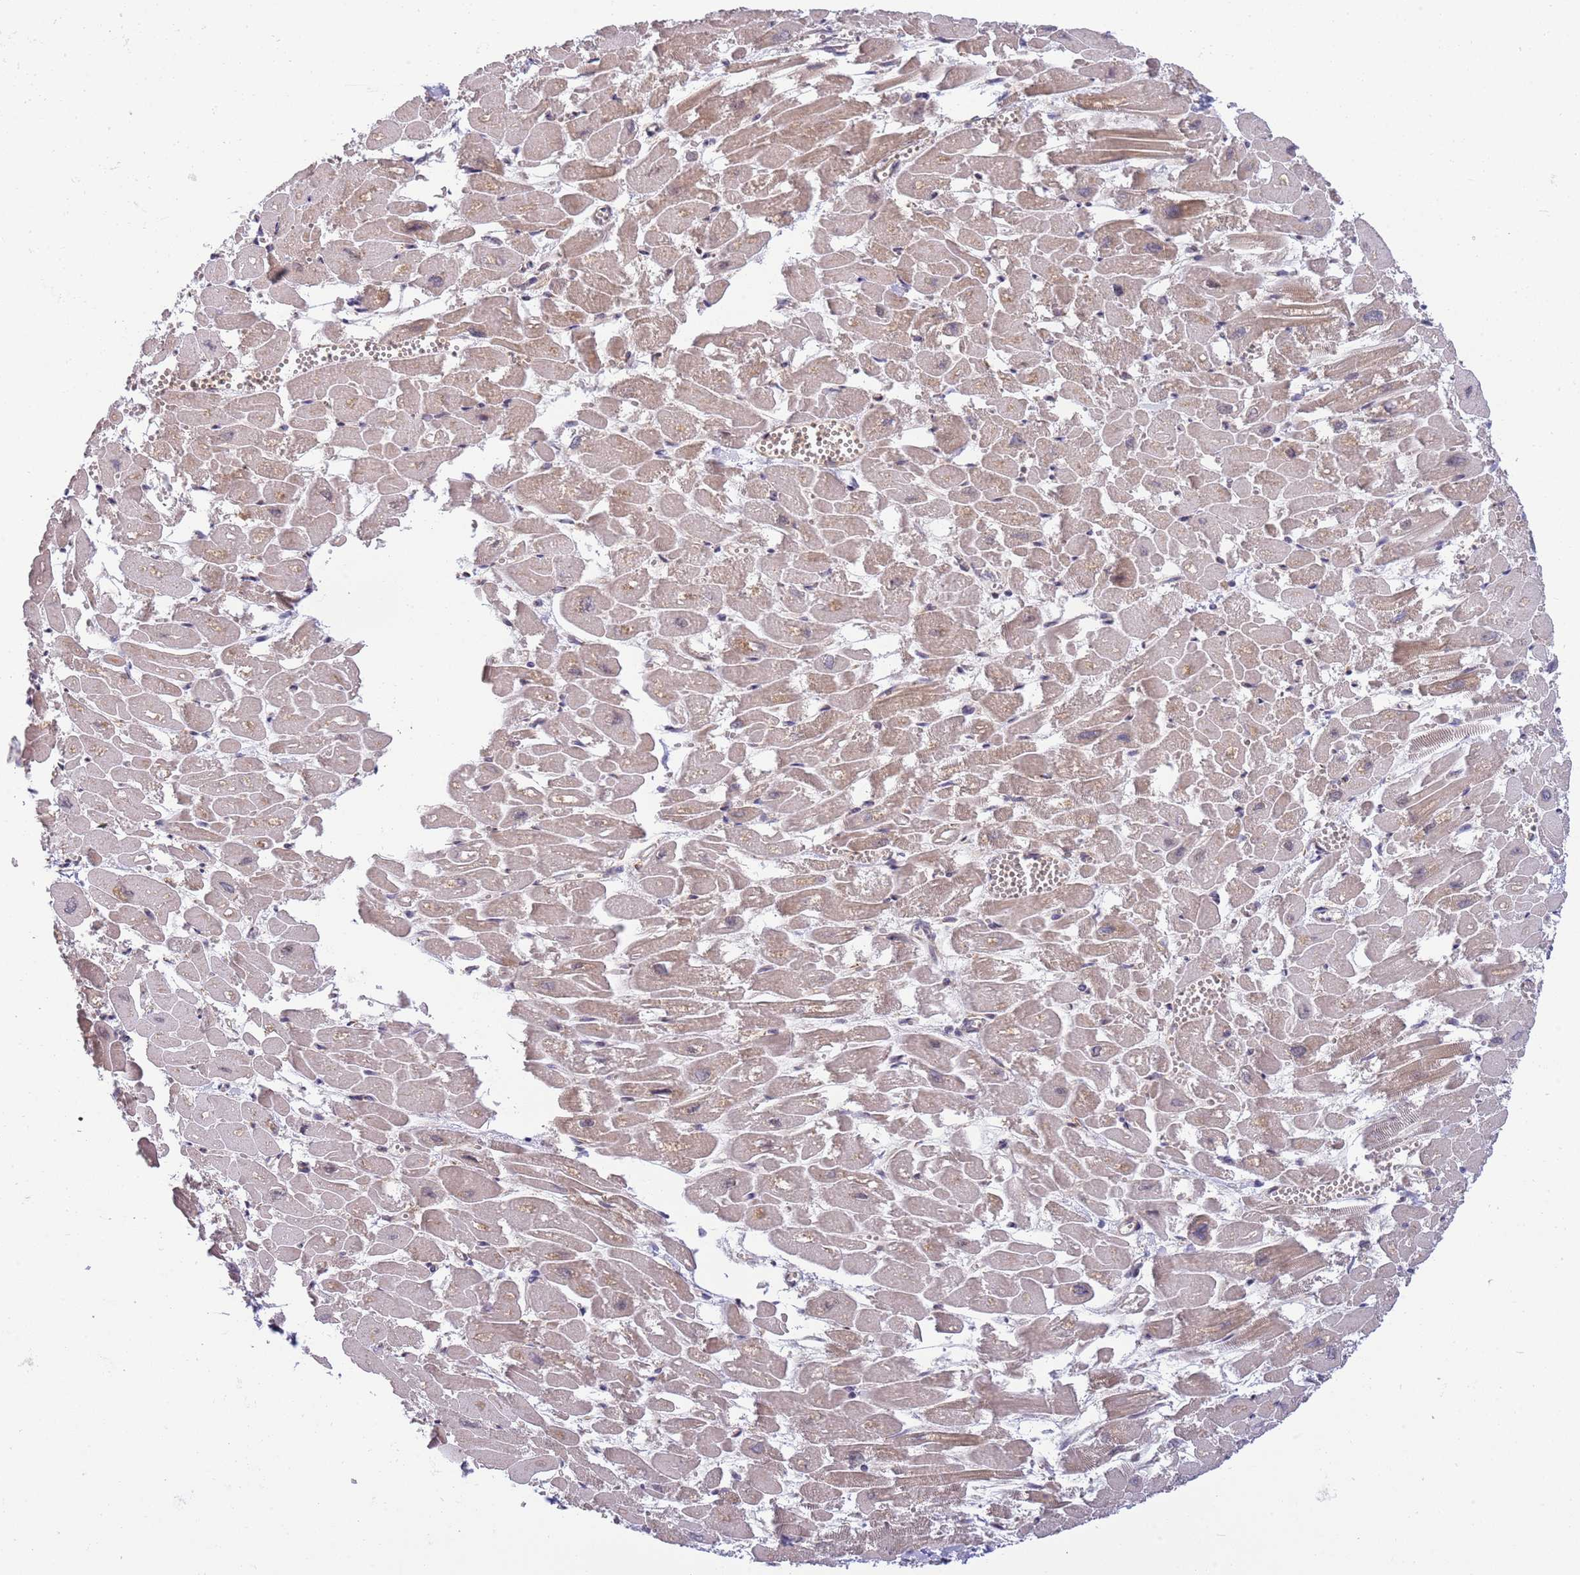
{"staining": {"intensity": "moderate", "quantity": "25%-75%", "location": "cytoplasmic/membranous"}, "tissue": "heart muscle", "cell_type": "Cardiomyocytes", "image_type": "normal", "snomed": [{"axis": "morphology", "description": "Normal tissue, NOS"}, {"axis": "topography", "description": "Heart"}], "caption": "Immunohistochemical staining of benign human heart muscle exhibits moderate cytoplasmic/membranous protein positivity in approximately 25%-75% of cardiomyocytes. Nuclei are stained in blue.", "gene": "TBX10", "patient": {"sex": "male", "age": 54}}